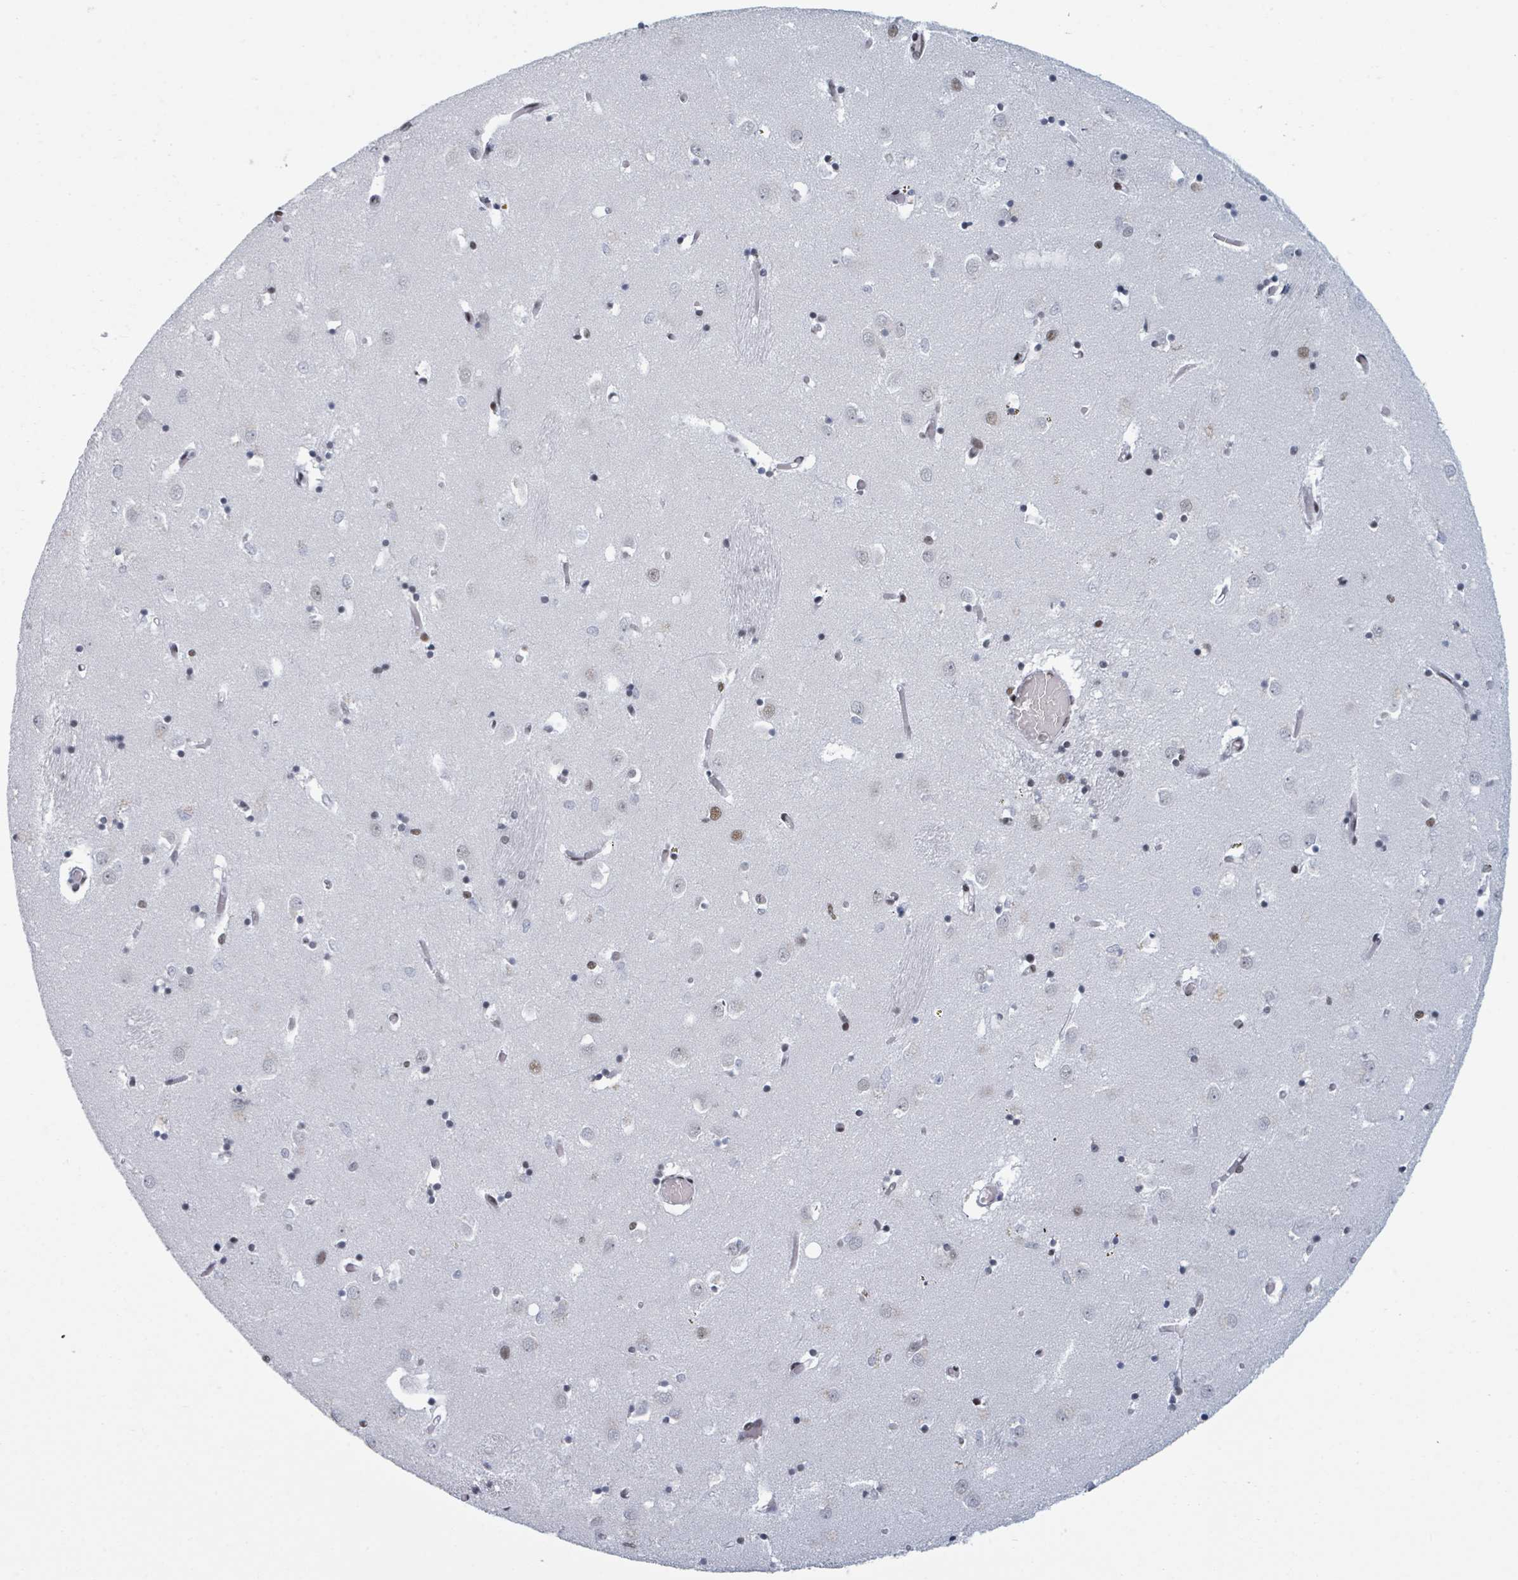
{"staining": {"intensity": "strong", "quantity": "<25%", "location": "nuclear"}, "tissue": "caudate", "cell_type": "Glial cells", "image_type": "normal", "snomed": [{"axis": "morphology", "description": "Normal tissue, NOS"}, {"axis": "topography", "description": "Lateral ventricle wall"}], "caption": "Strong nuclear expression is seen in about <25% of glial cells in unremarkable caudate.", "gene": "DHX16", "patient": {"sex": "male", "age": 70}}